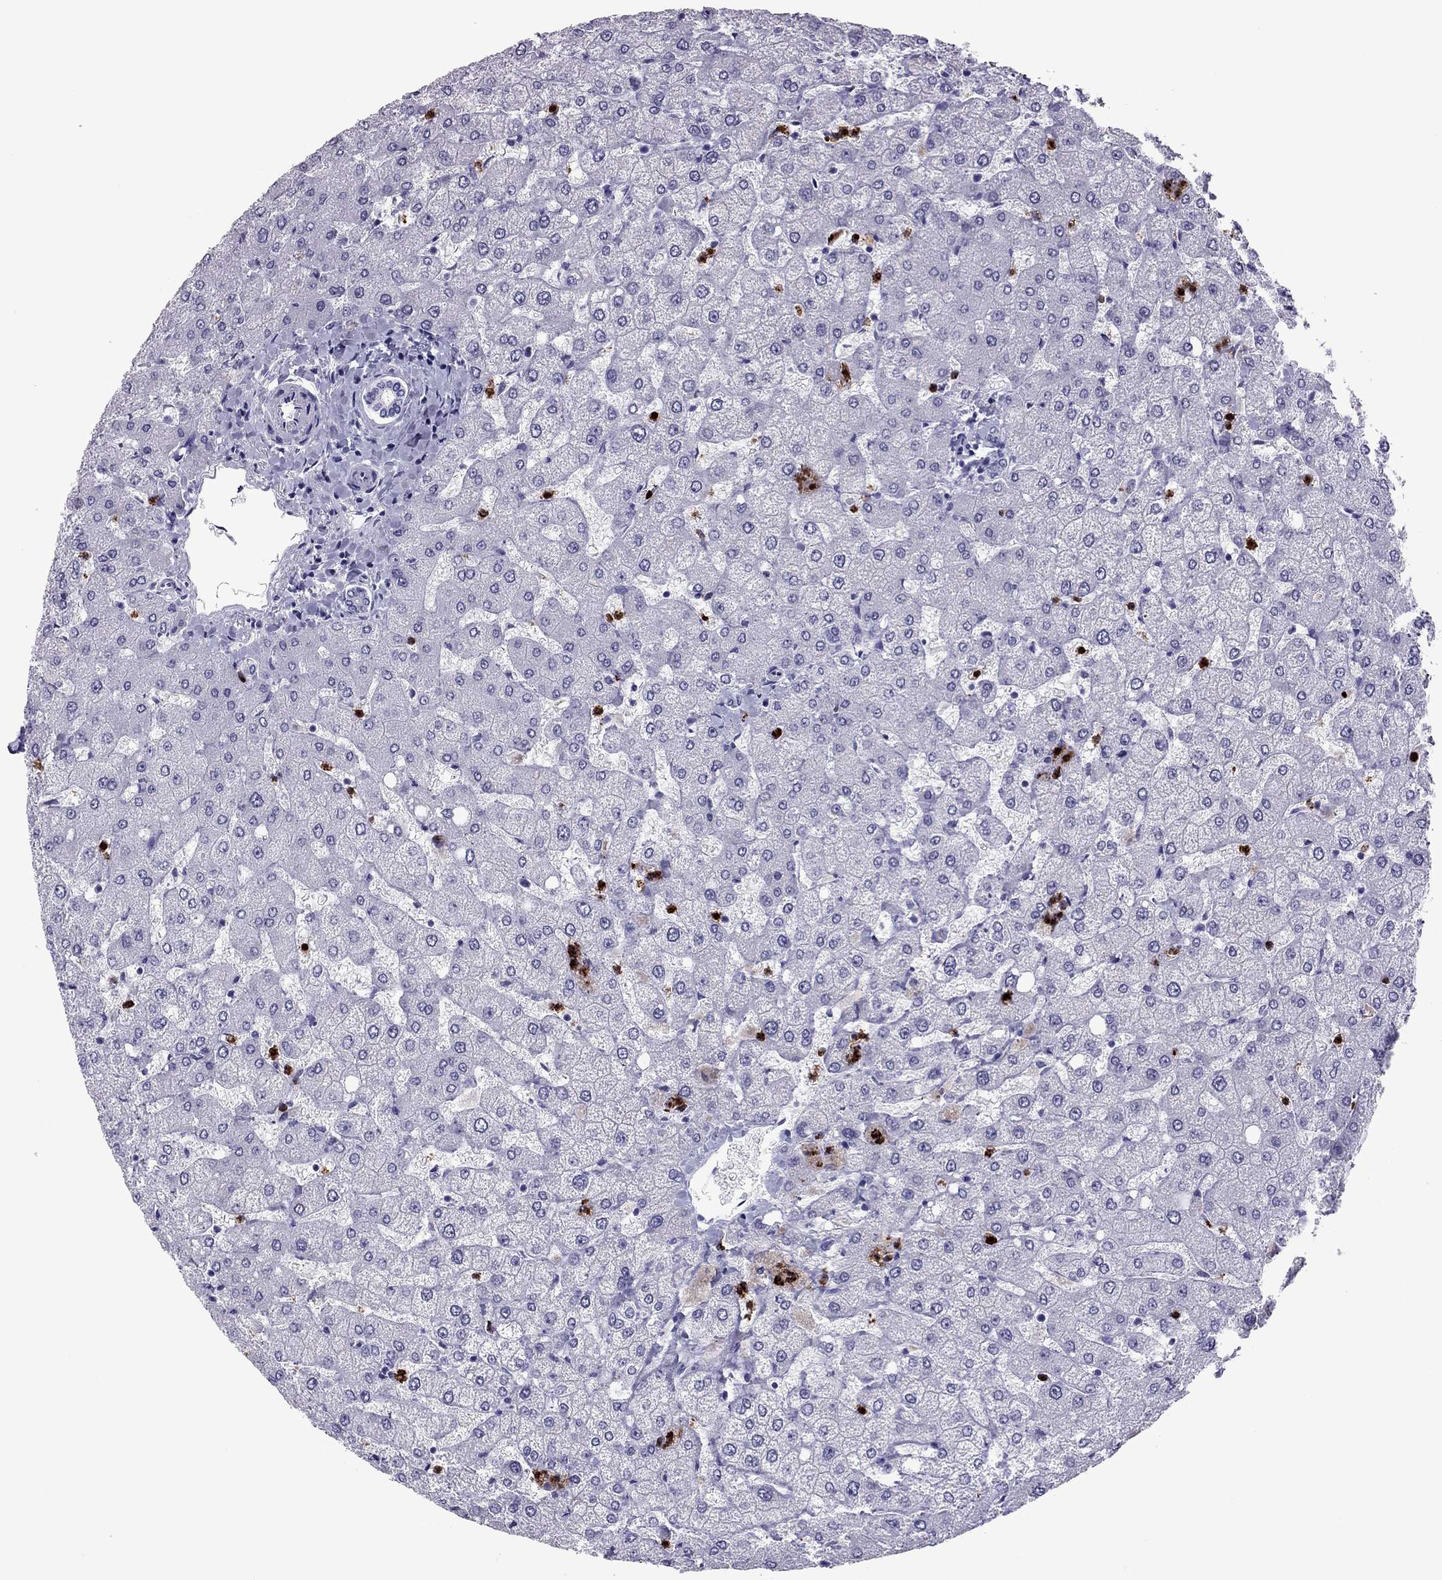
{"staining": {"intensity": "negative", "quantity": "none", "location": "none"}, "tissue": "liver", "cell_type": "Cholangiocytes", "image_type": "normal", "snomed": [{"axis": "morphology", "description": "Normal tissue, NOS"}, {"axis": "topography", "description": "Liver"}], "caption": "Immunohistochemistry (IHC) of normal liver displays no staining in cholangiocytes.", "gene": "CCL27", "patient": {"sex": "female", "age": 54}}